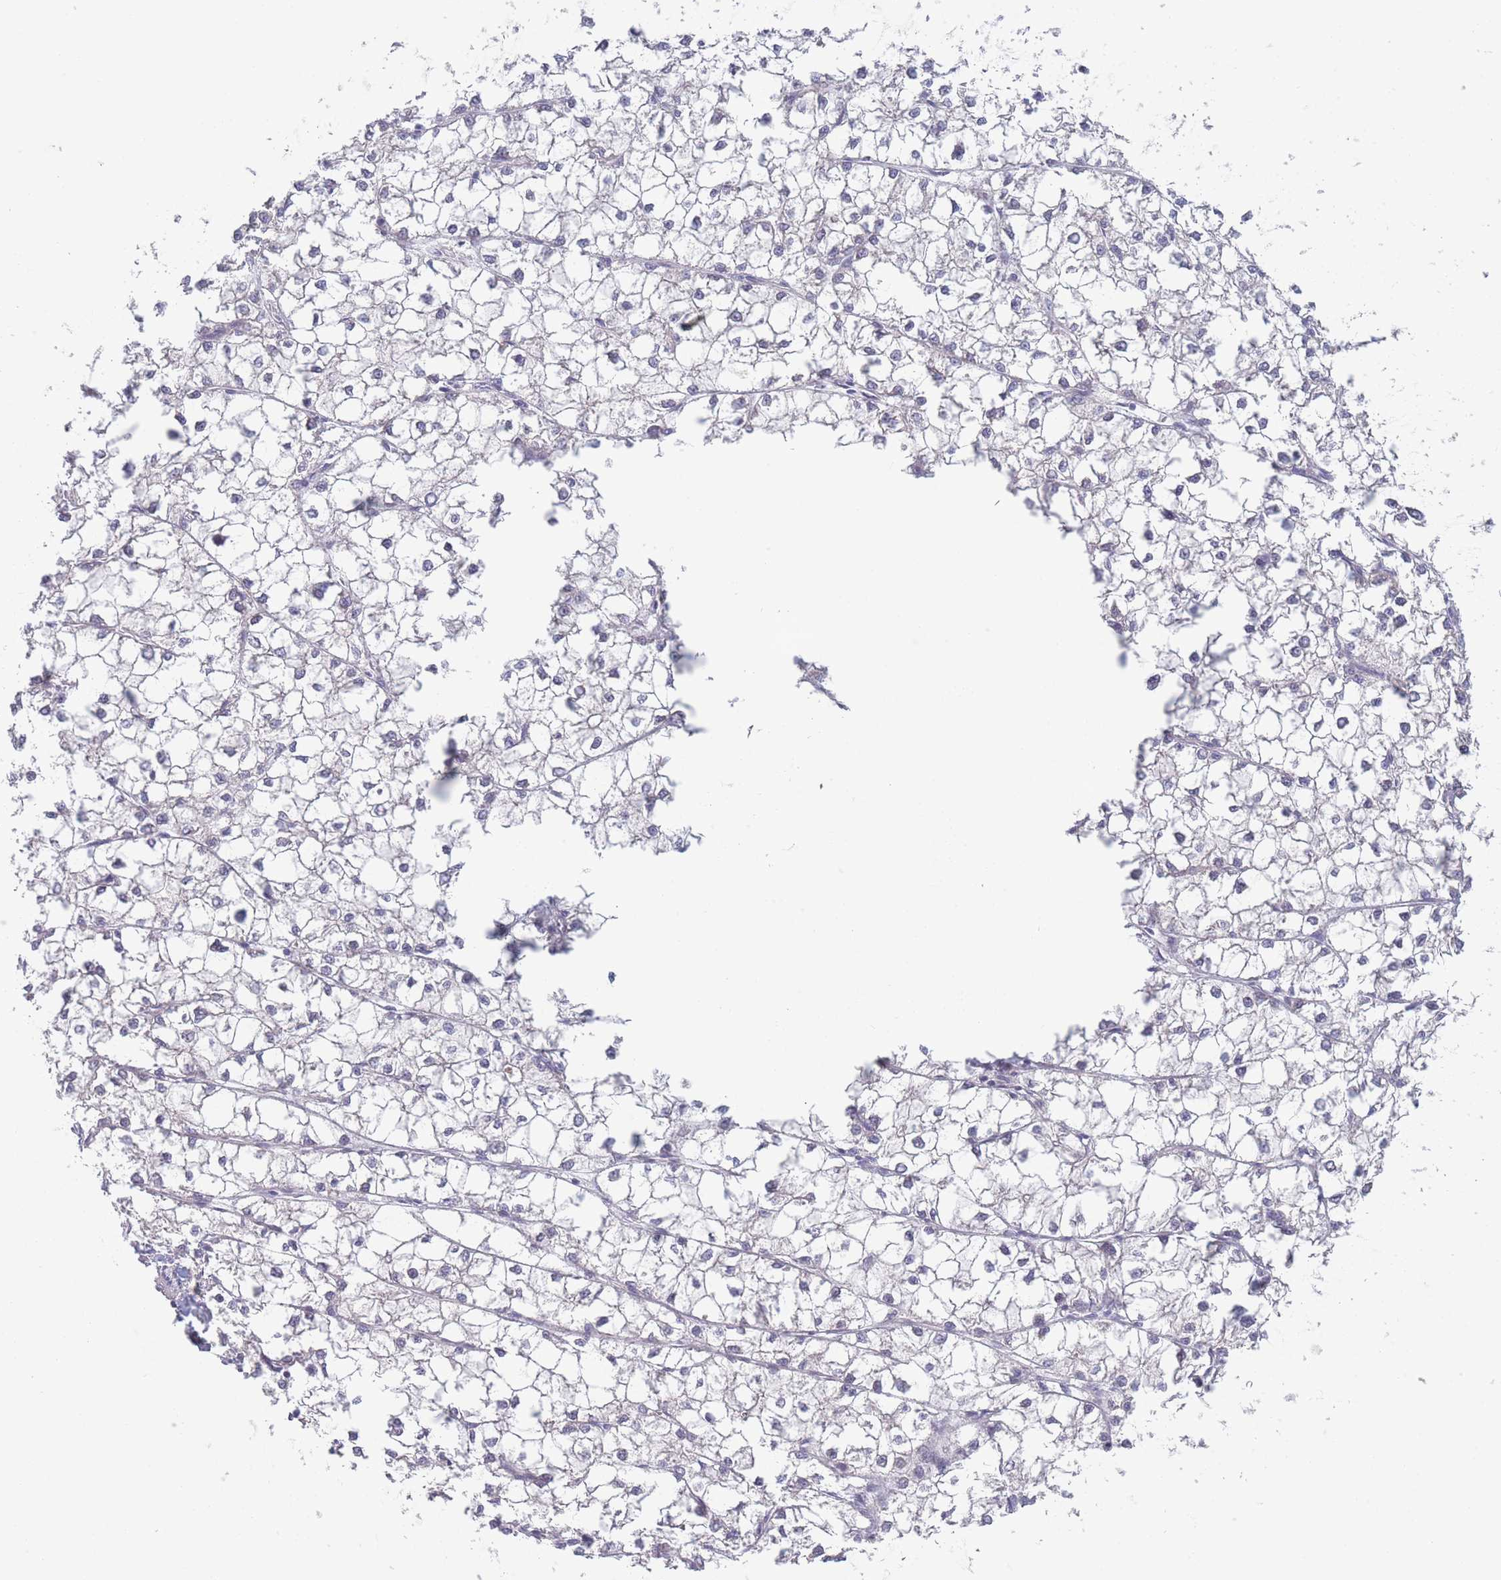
{"staining": {"intensity": "negative", "quantity": "none", "location": "none"}, "tissue": "liver cancer", "cell_type": "Tumor cells", "image_type": "cancer", "snomed": [{"axis": "morphology", "description": "Carcinoma, Hepatocellular, NOS"}, {"axis": "topography", "description": "Liver"}], "caption": "Tumor cells show no significant protein expression in liver hepatocellular carcinoma.", "gene": "FAM227B", "patient": {"sex": "female", "age": 43}}